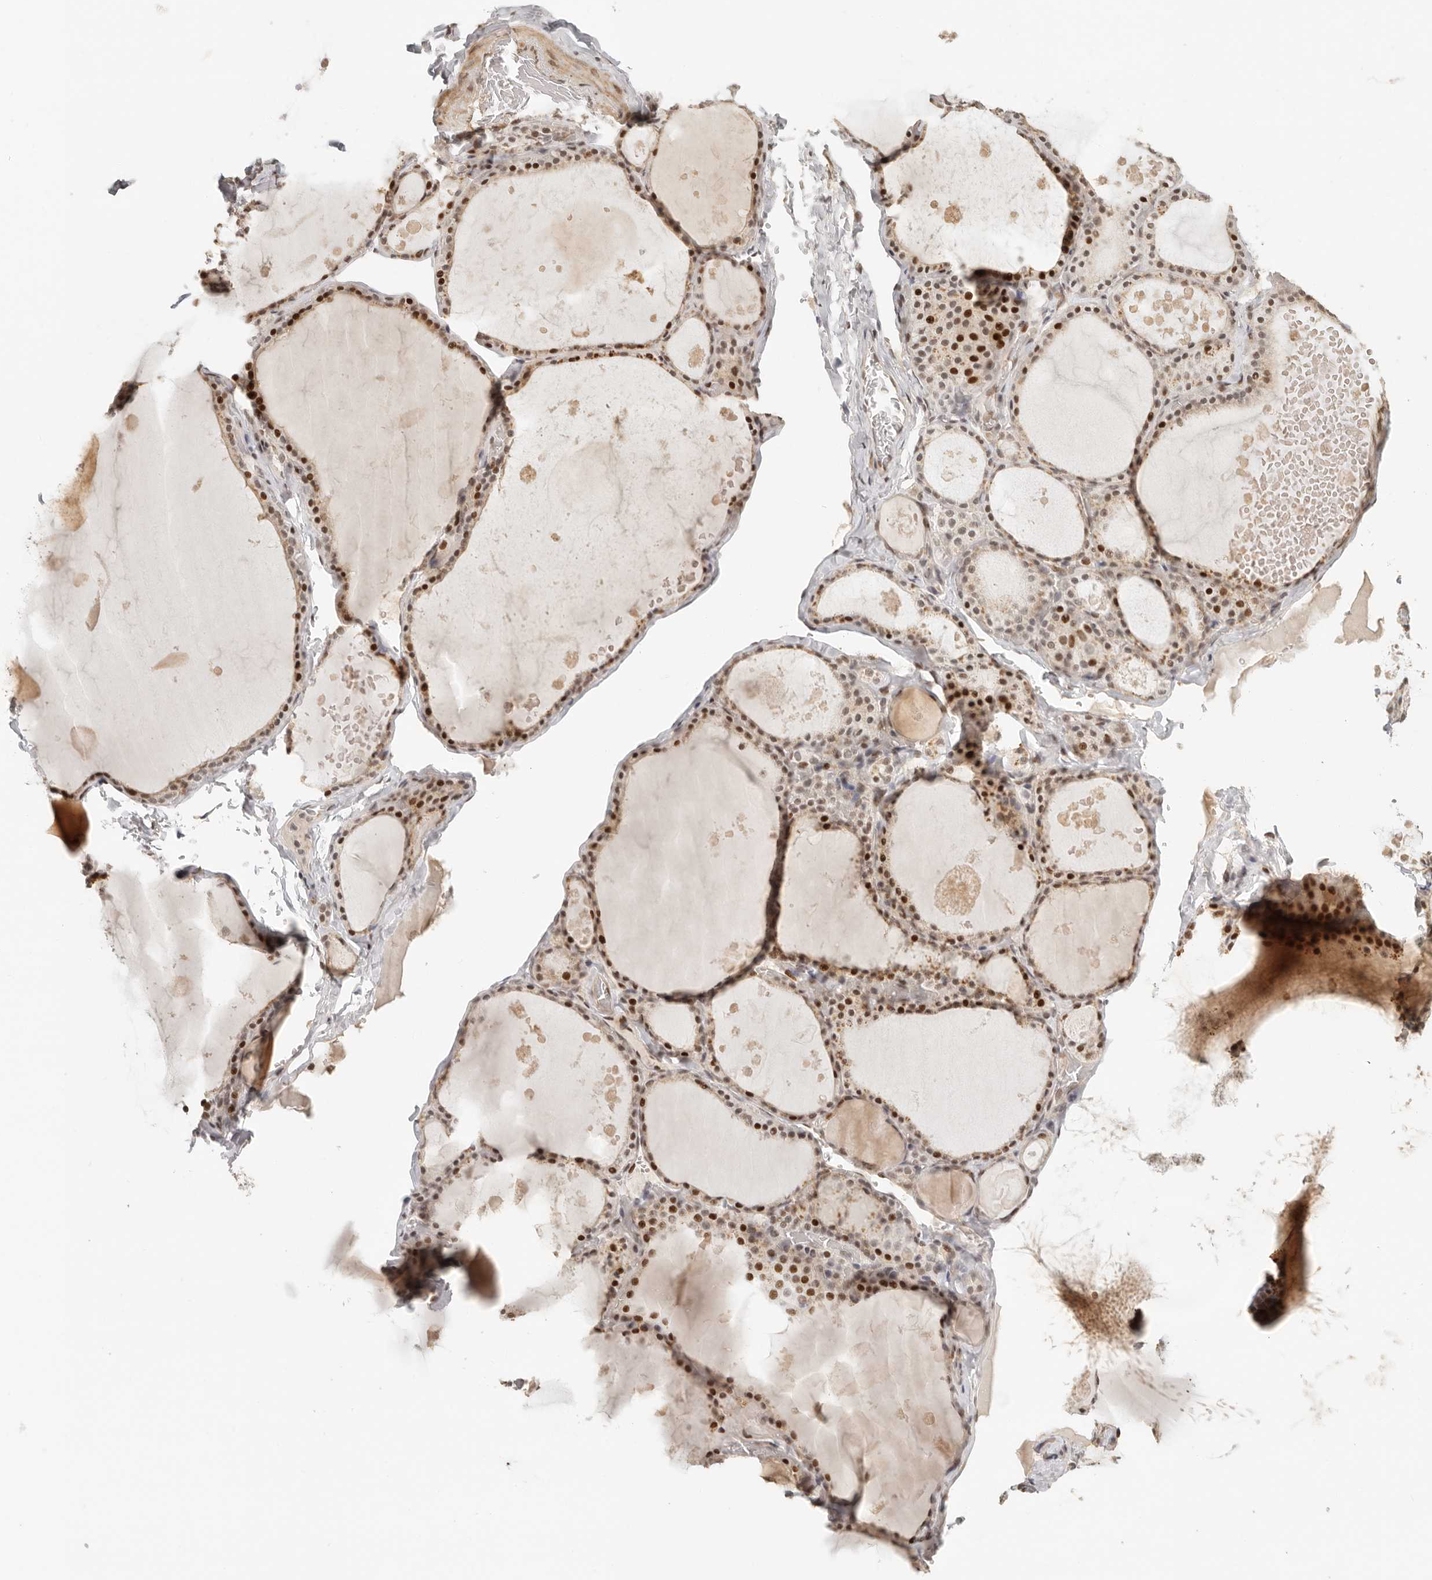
{"staining": {"intensity": "strong", "quantity": "25%-75%", "location": "nuclear"}, "tissue": "thyroid gland", "cell_type": "Glandular cells", "image_type": "normal", "snomed": [{"axis": "morphology", "description": "Normal tissue, NOS"}, {"axis": "topography", "description": "Thyroid gland"}], "caption": "Immunohistochemical staining of normal thyroid gland demonstrates strong nuclear protein expression in approximately 25%-75% of glandular cells.", "gene": "GPBP1L1", "patient": {"sex": "male", "age": 56}}